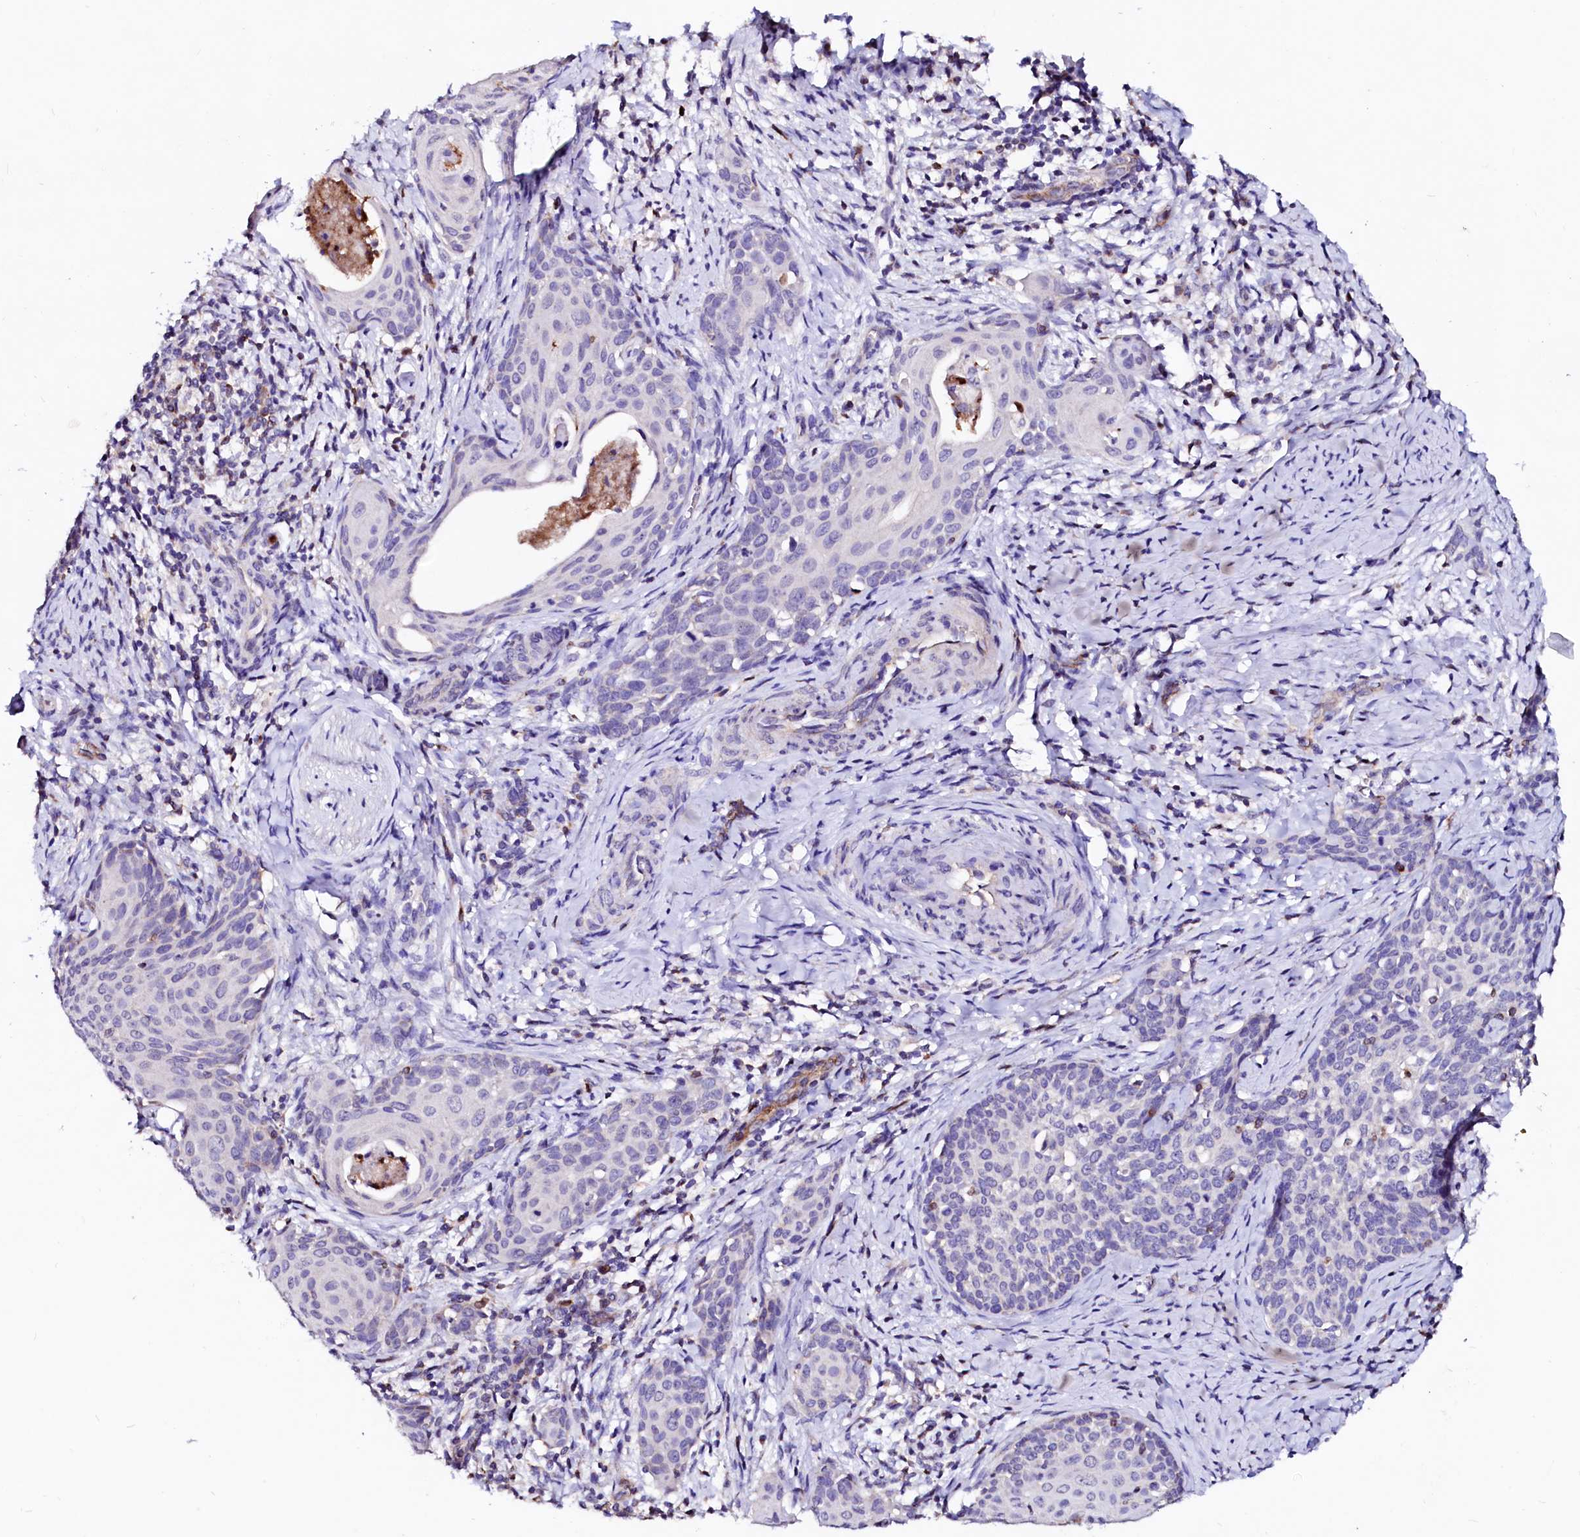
{"staining": {"intensity": "negative", "quantity": "none", "location": "none"}, "tissue": "cervical cancer", "cell_type": "Tumor cells", "image_type": "cancer", "snomed": [{"axis": "morphology", "description": "Squamous cell carcinoma, NOS"}, {"axis": "topography", "description": "Cervix"}], "caption": "Immunohistochemistry (IHC) image of neoplastic tissue: human cervical cancer stained with DAB (3,3'-diaminobenzidine) demonstrates no significant protein expression in tumor cells.", "gene": "RAB27A", "patient": {"sex": "female", "age": 52}}